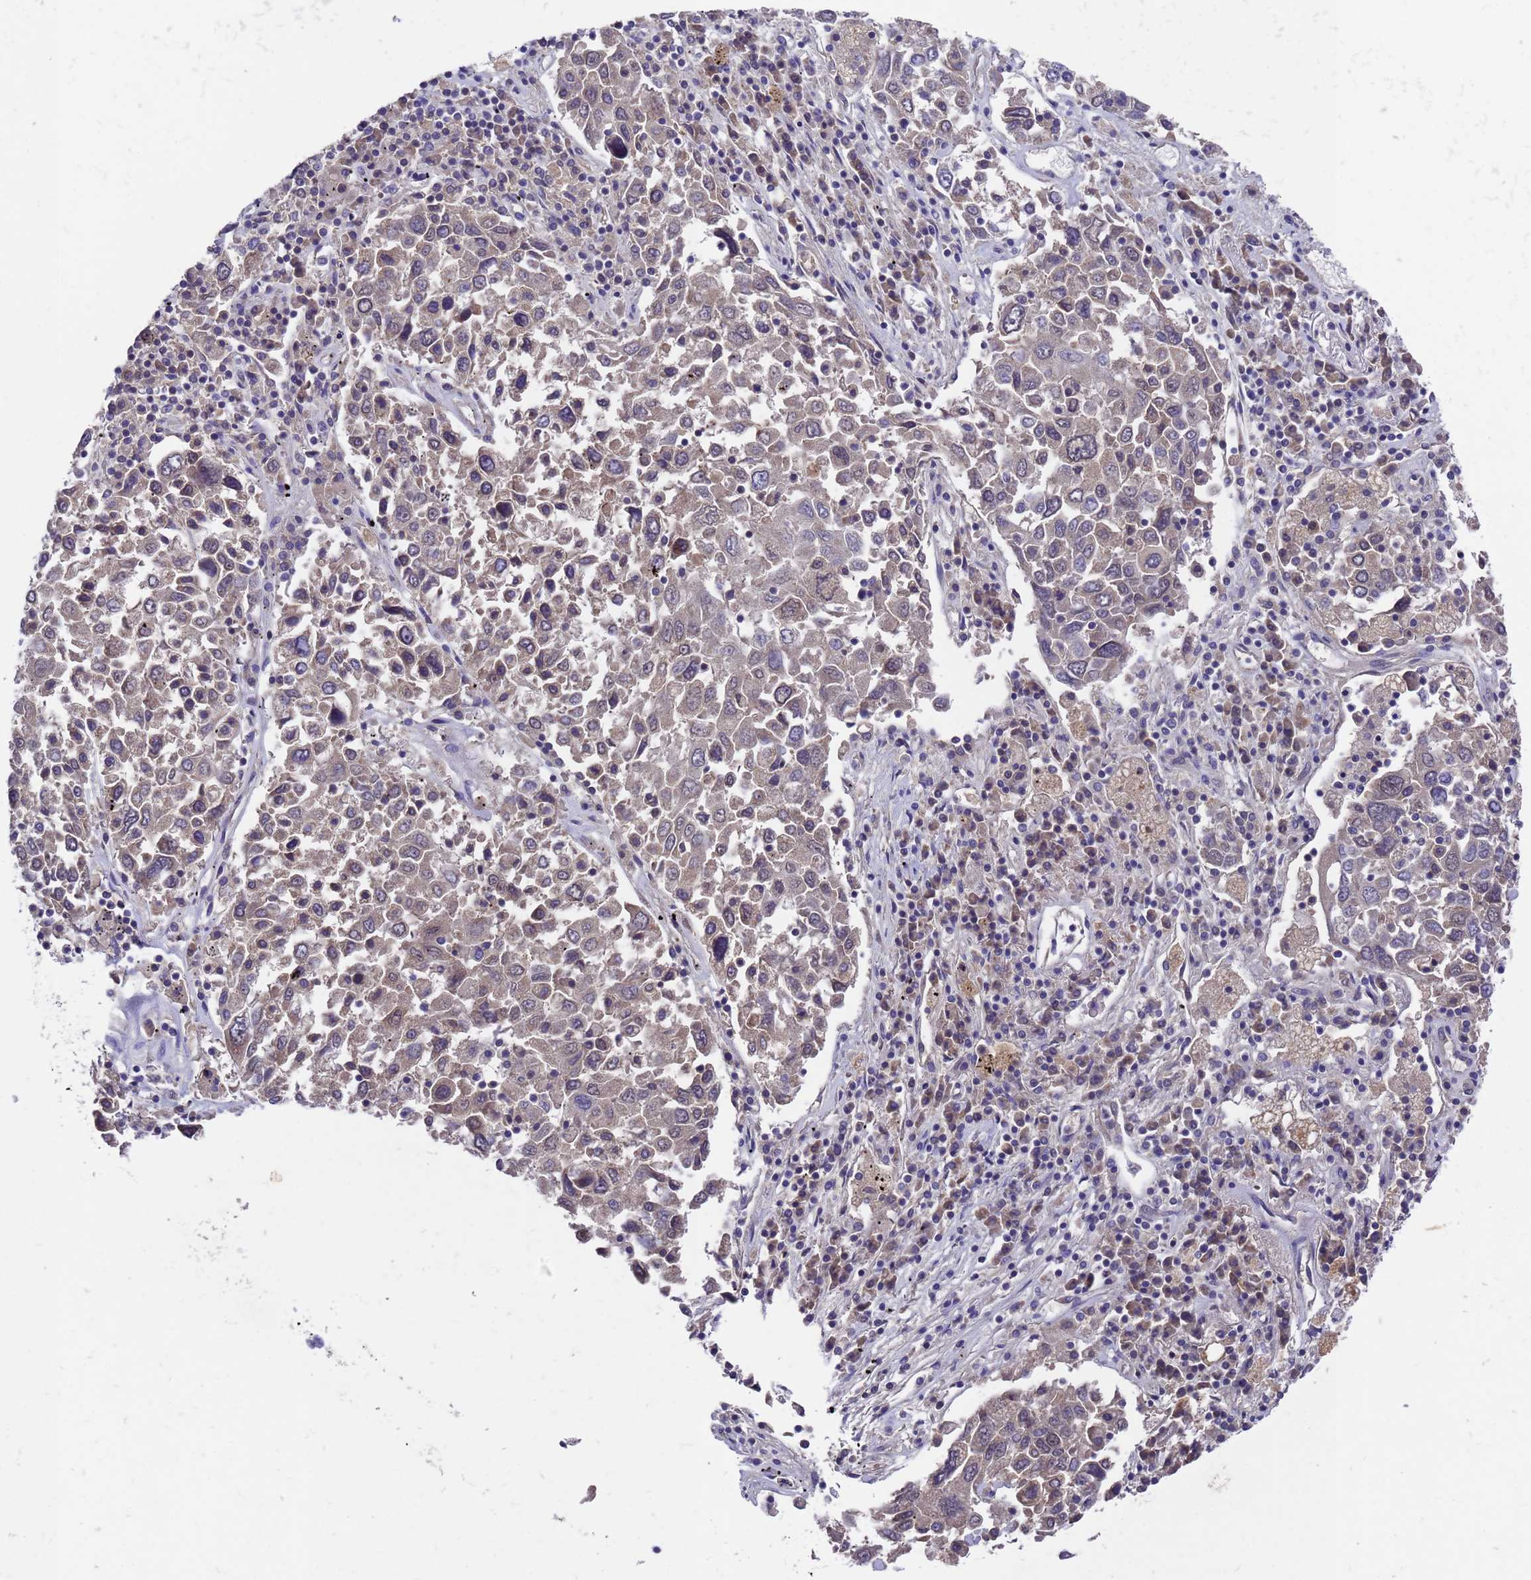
{"staining": {"intensity": "negative", "quantity": "none", "location": "none"}, "tissue": "lung cancer", "cell_type": "Tumor cells", "image_type": "cancer", "snomed": [{"axis": "morphology", "description": "Squamous cell carcinoma, NOS"}, {"axis": "topography", "description": "Lung"}], "caption": "An IHC photomicrograph of lung squamous cell carcinoma is shown. There is no staining in tumor cells of lung squamous cell carcinoma.", "gene": "DCAF12L2", "patient": {"sex": "male", "age": 65}}